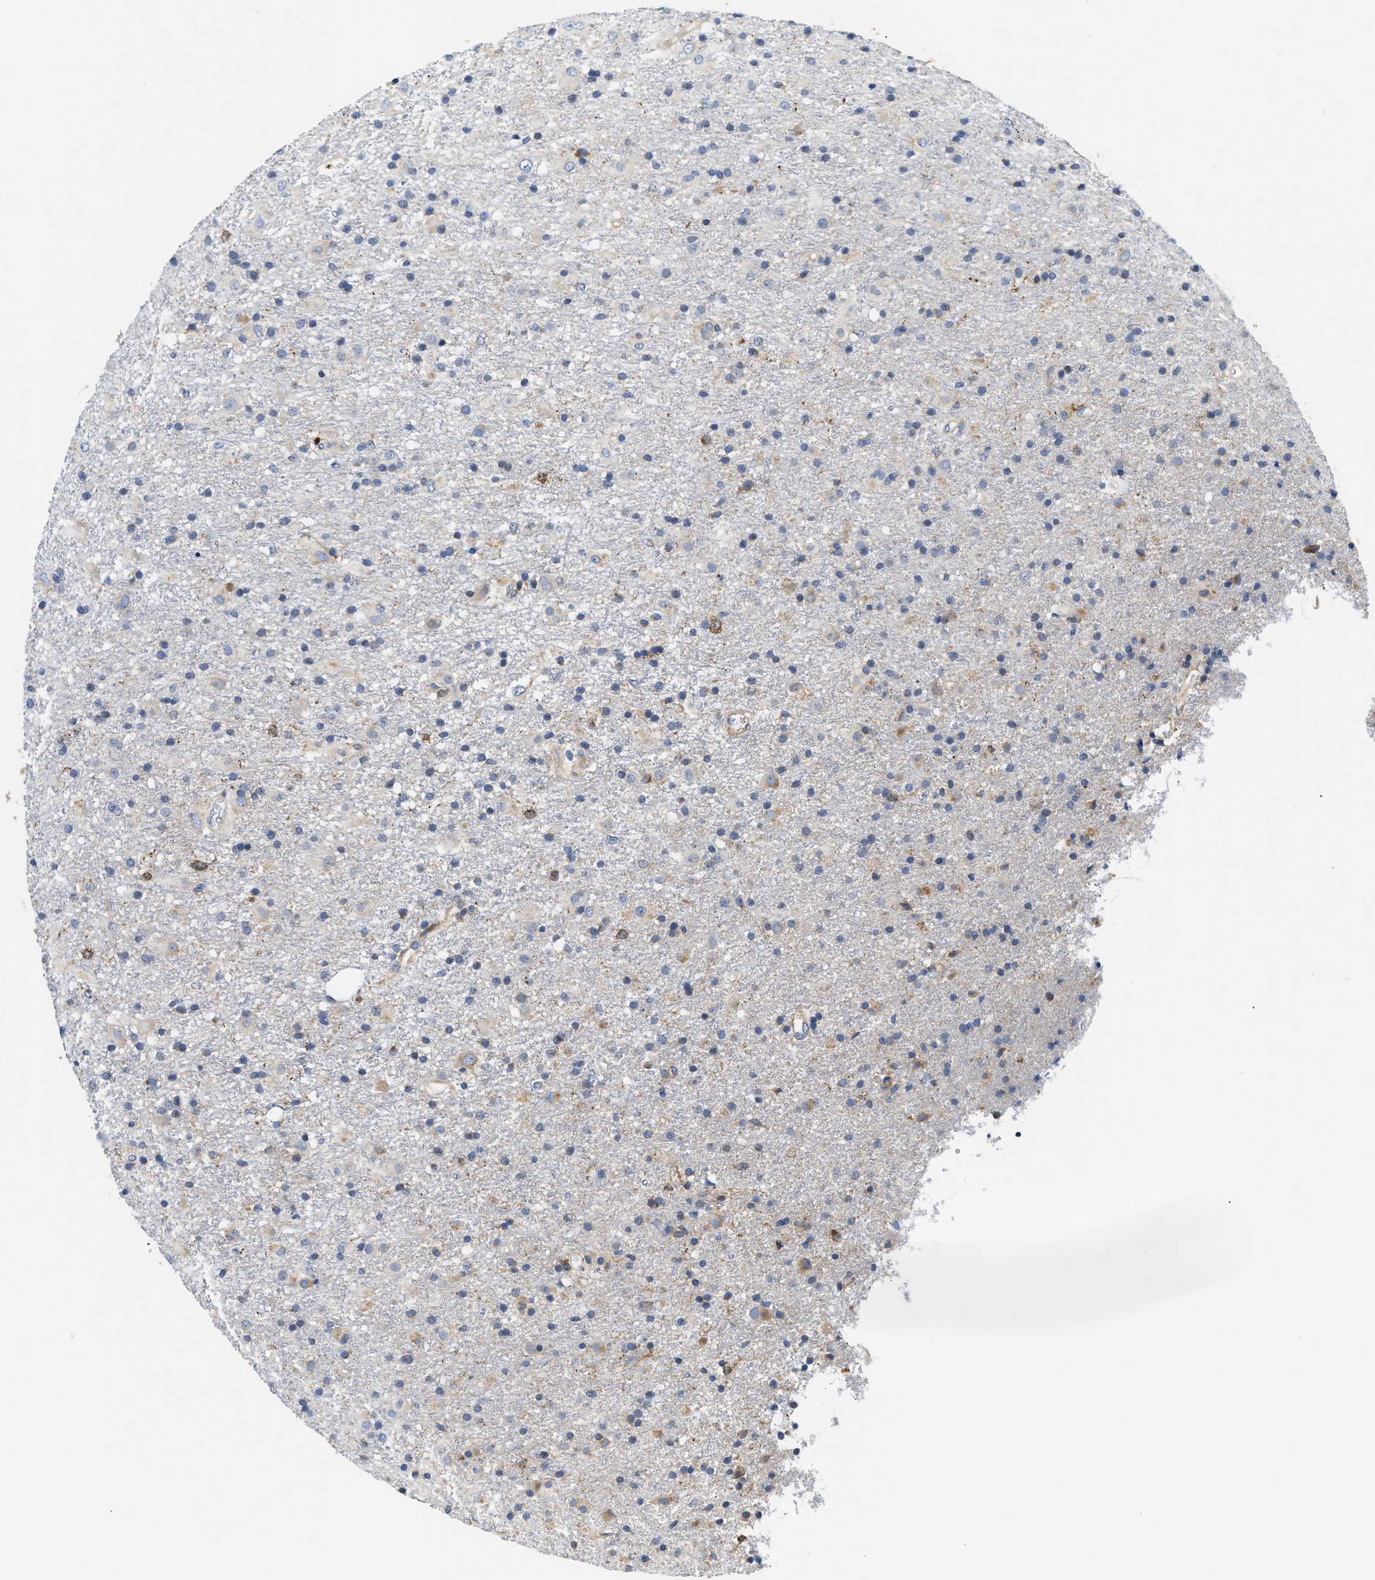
{"staining": {"intensity": "weak", "quantity": "25%-75%", "location": "cytoplasmic/membranous"}, "tissue": "glioma", "cell_type": "Tumor cells", "image_type": "cancer", "snomed": [{"axis": "morphology", "description": "Glioma, malignant, Low grade"}, {"axis": "topography", "description": "Brain"}], "caption": "About 25%-75% of tumor cells in human glioma reveal weak cytoplasmic/membranous protein staining as visualized by brown immunohistochemical staining.", "gene": "ACADVL", "patient": {"sex": "male", "age": 65}}